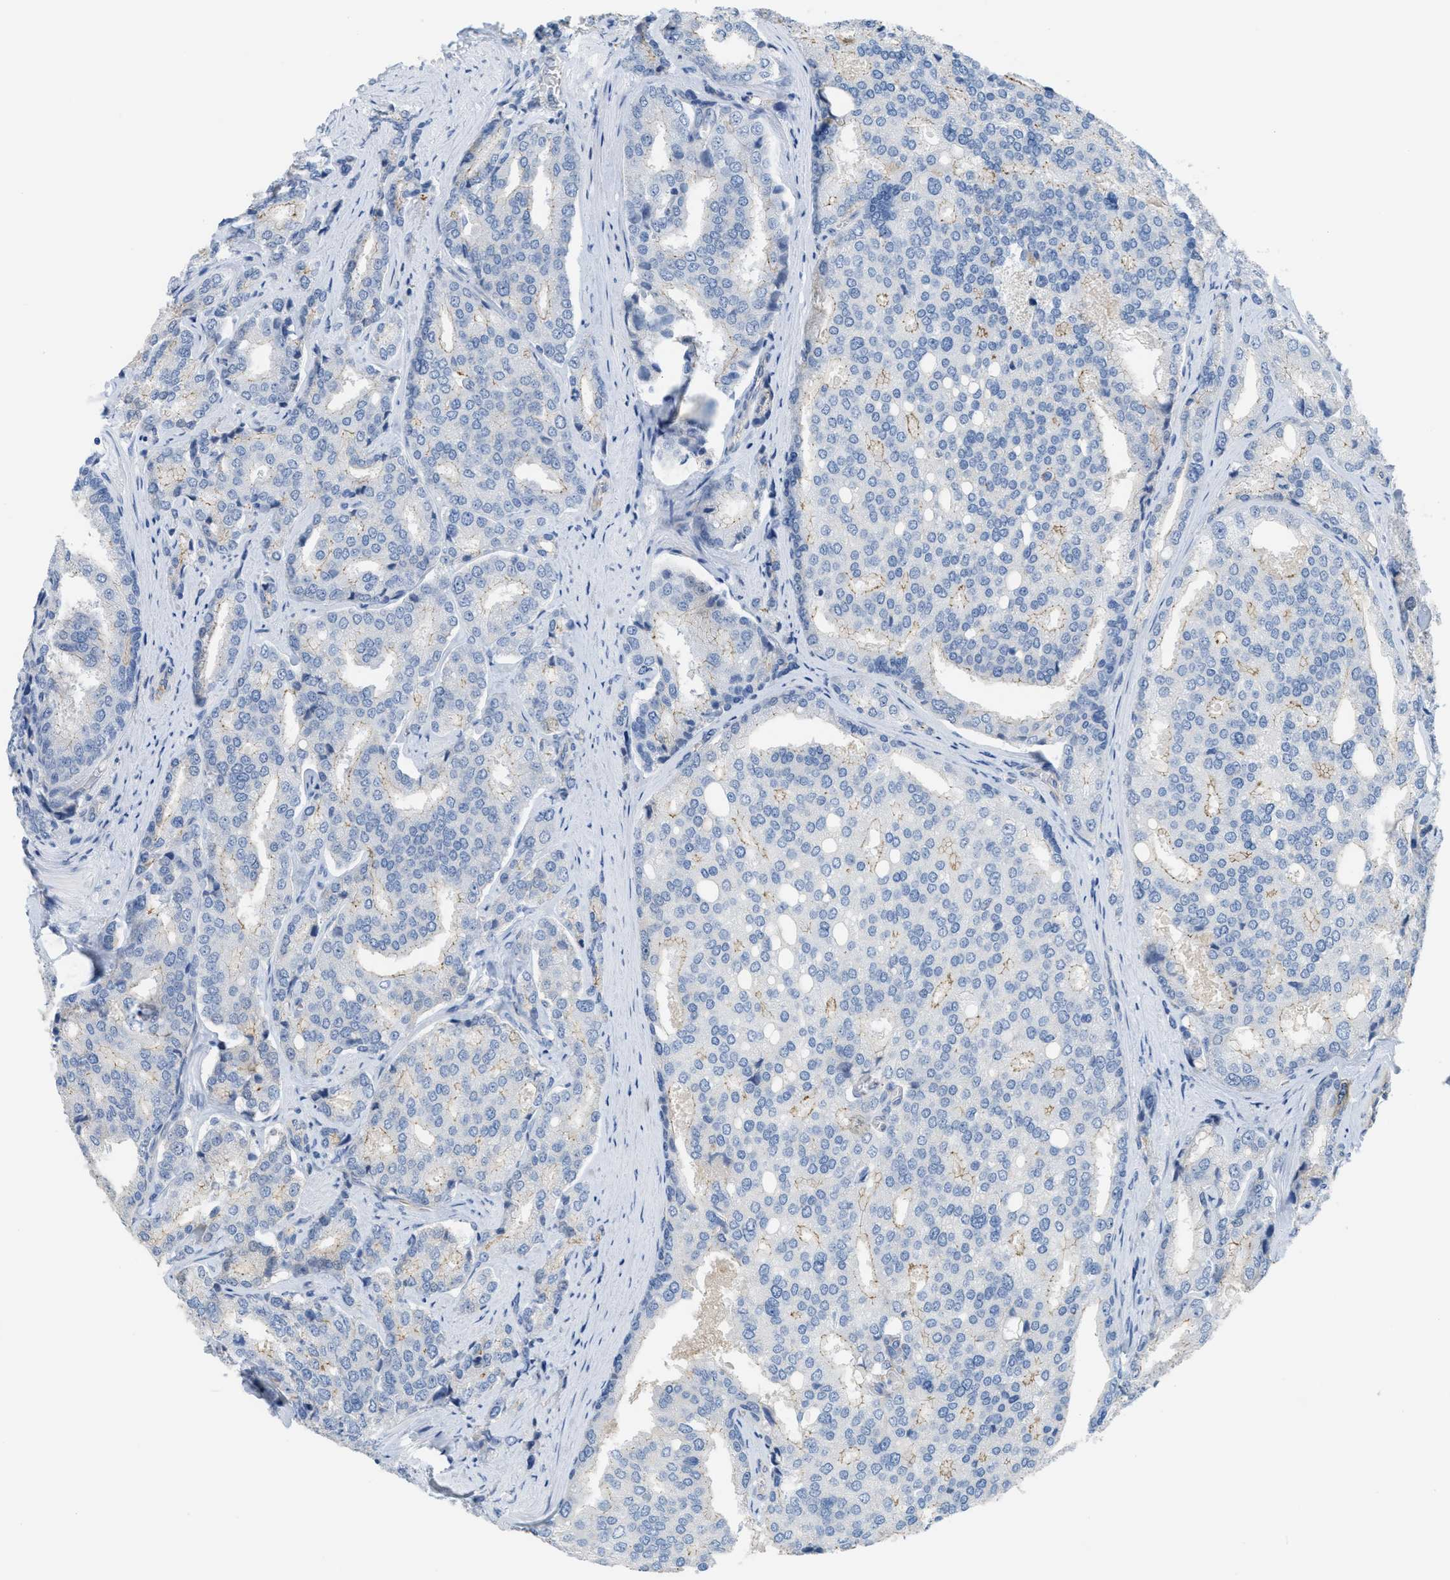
{"staining": {"intensity": "weak", "quantity": "25%-75%", "location": "cytoplasmic/membranous"}, "tissue": "prostate cancer", "cell_type": "Tumor cells", "image_type": "cancer", "snomed": [{"axis": "morphology", "description": "Adenocarcinoma, High grade"}, {"axis": "topography", "description": "Prostate"}], "caption": "Immunohistochemistry (IHC) image of neoplastic tissue: prostate cancer stained using immunohistochemistry displays low levels of weak protein expression localized specifically in the cytoplasmic/membranous of tumor cells, appearing as a cytoplasmic/membranous brown color.", "gene": "CRB3", "patient": {"sex": "male", "age": 50}}